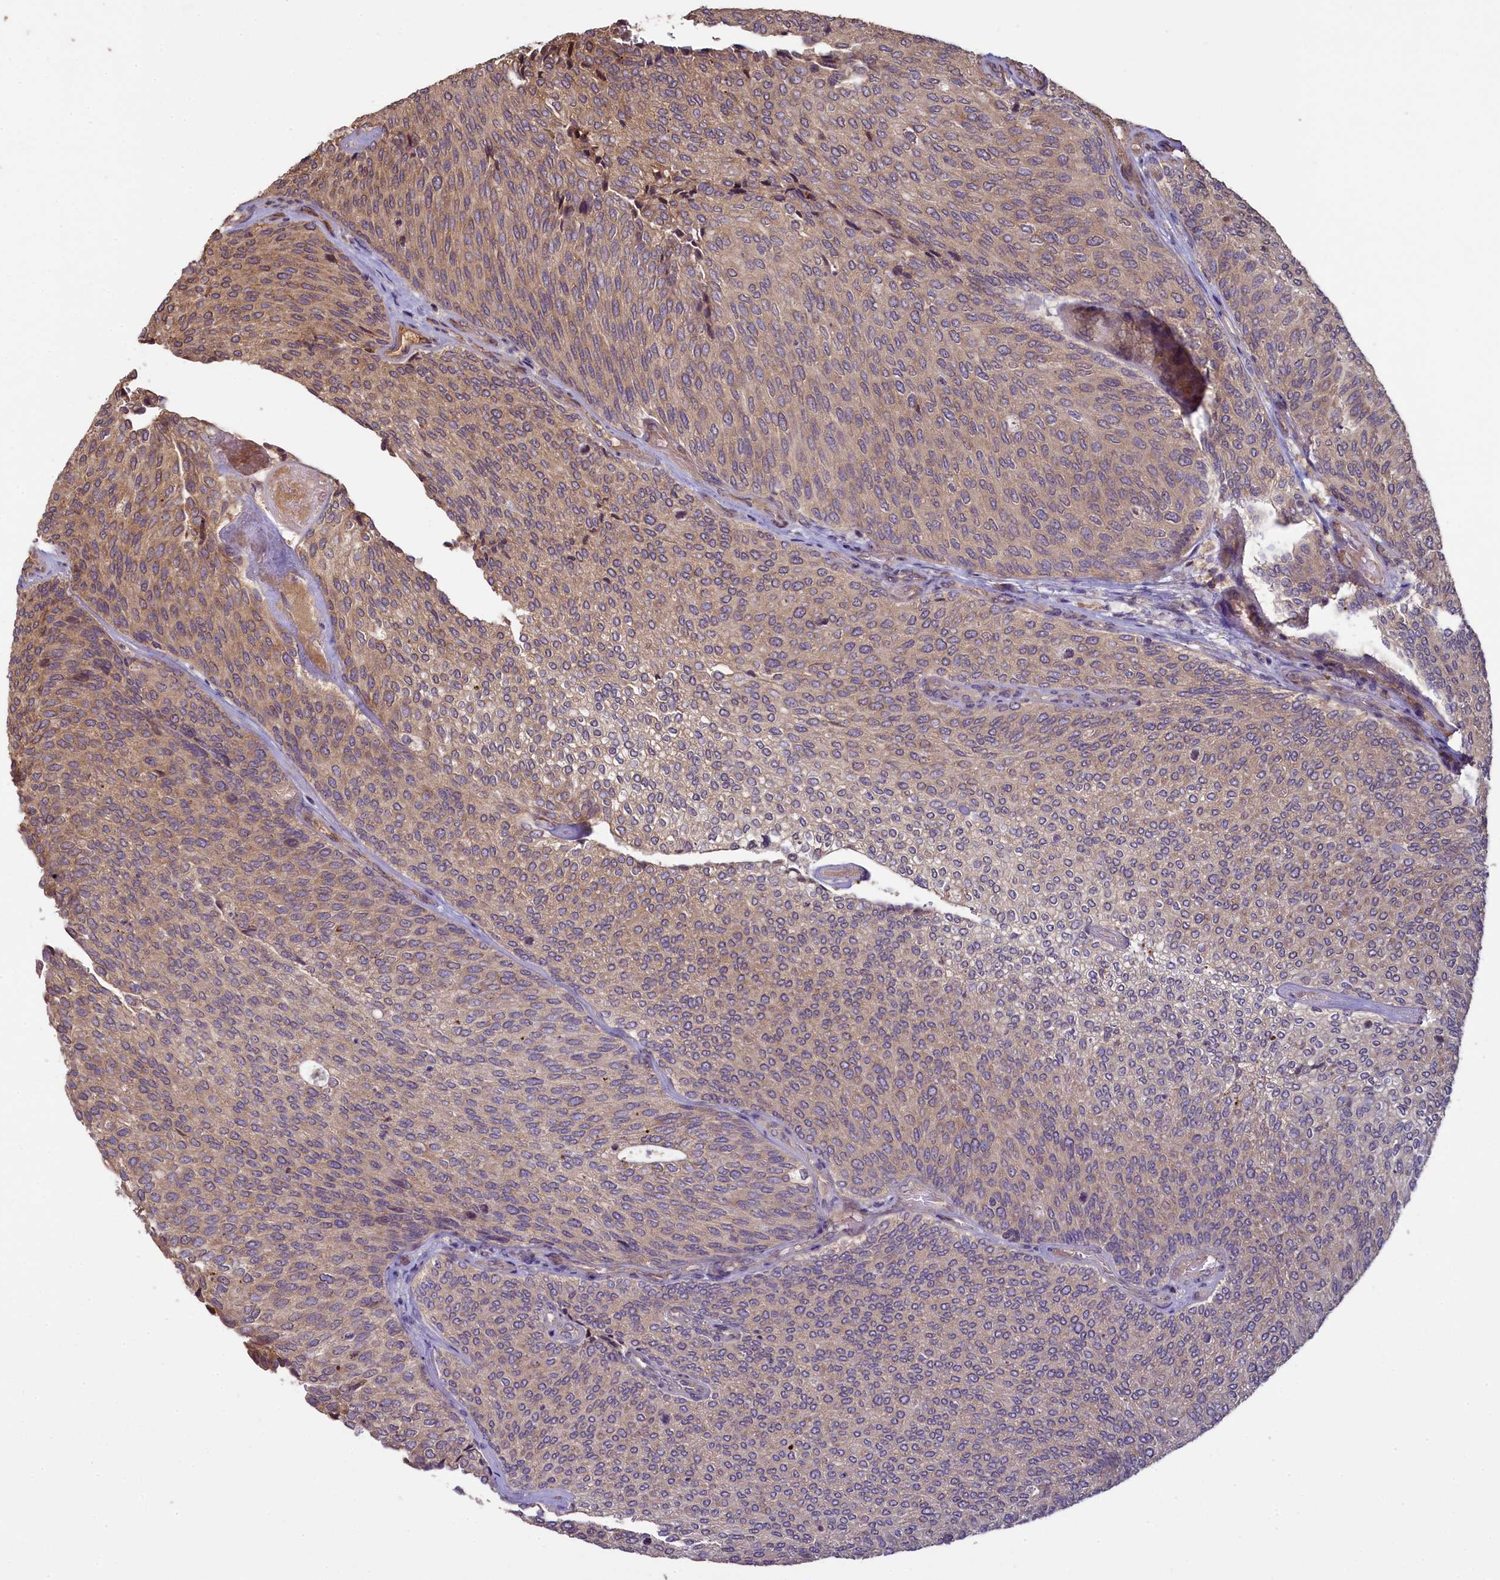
{"staining": {"intensity": "moderate", "quantity": ">75%", "location": "cytoplasmic/membranous"}, "tissue": "urothelial cancer", "cell_type": "Tumor cells", "image_type": "cancer", "snomed": [{"axis": "morphology", "description": "Urothelial carcinoma, Low grade"}, {"axis": "topography", "description": "Urinary bladder"}], "caption": "Moderate cytoplasmic/membranous protein positivity is present in approximately >75% of tumor cells in urothelial cancer.", "gene": "NUDT6", "patient": {"sex": "female", "age": 79}}